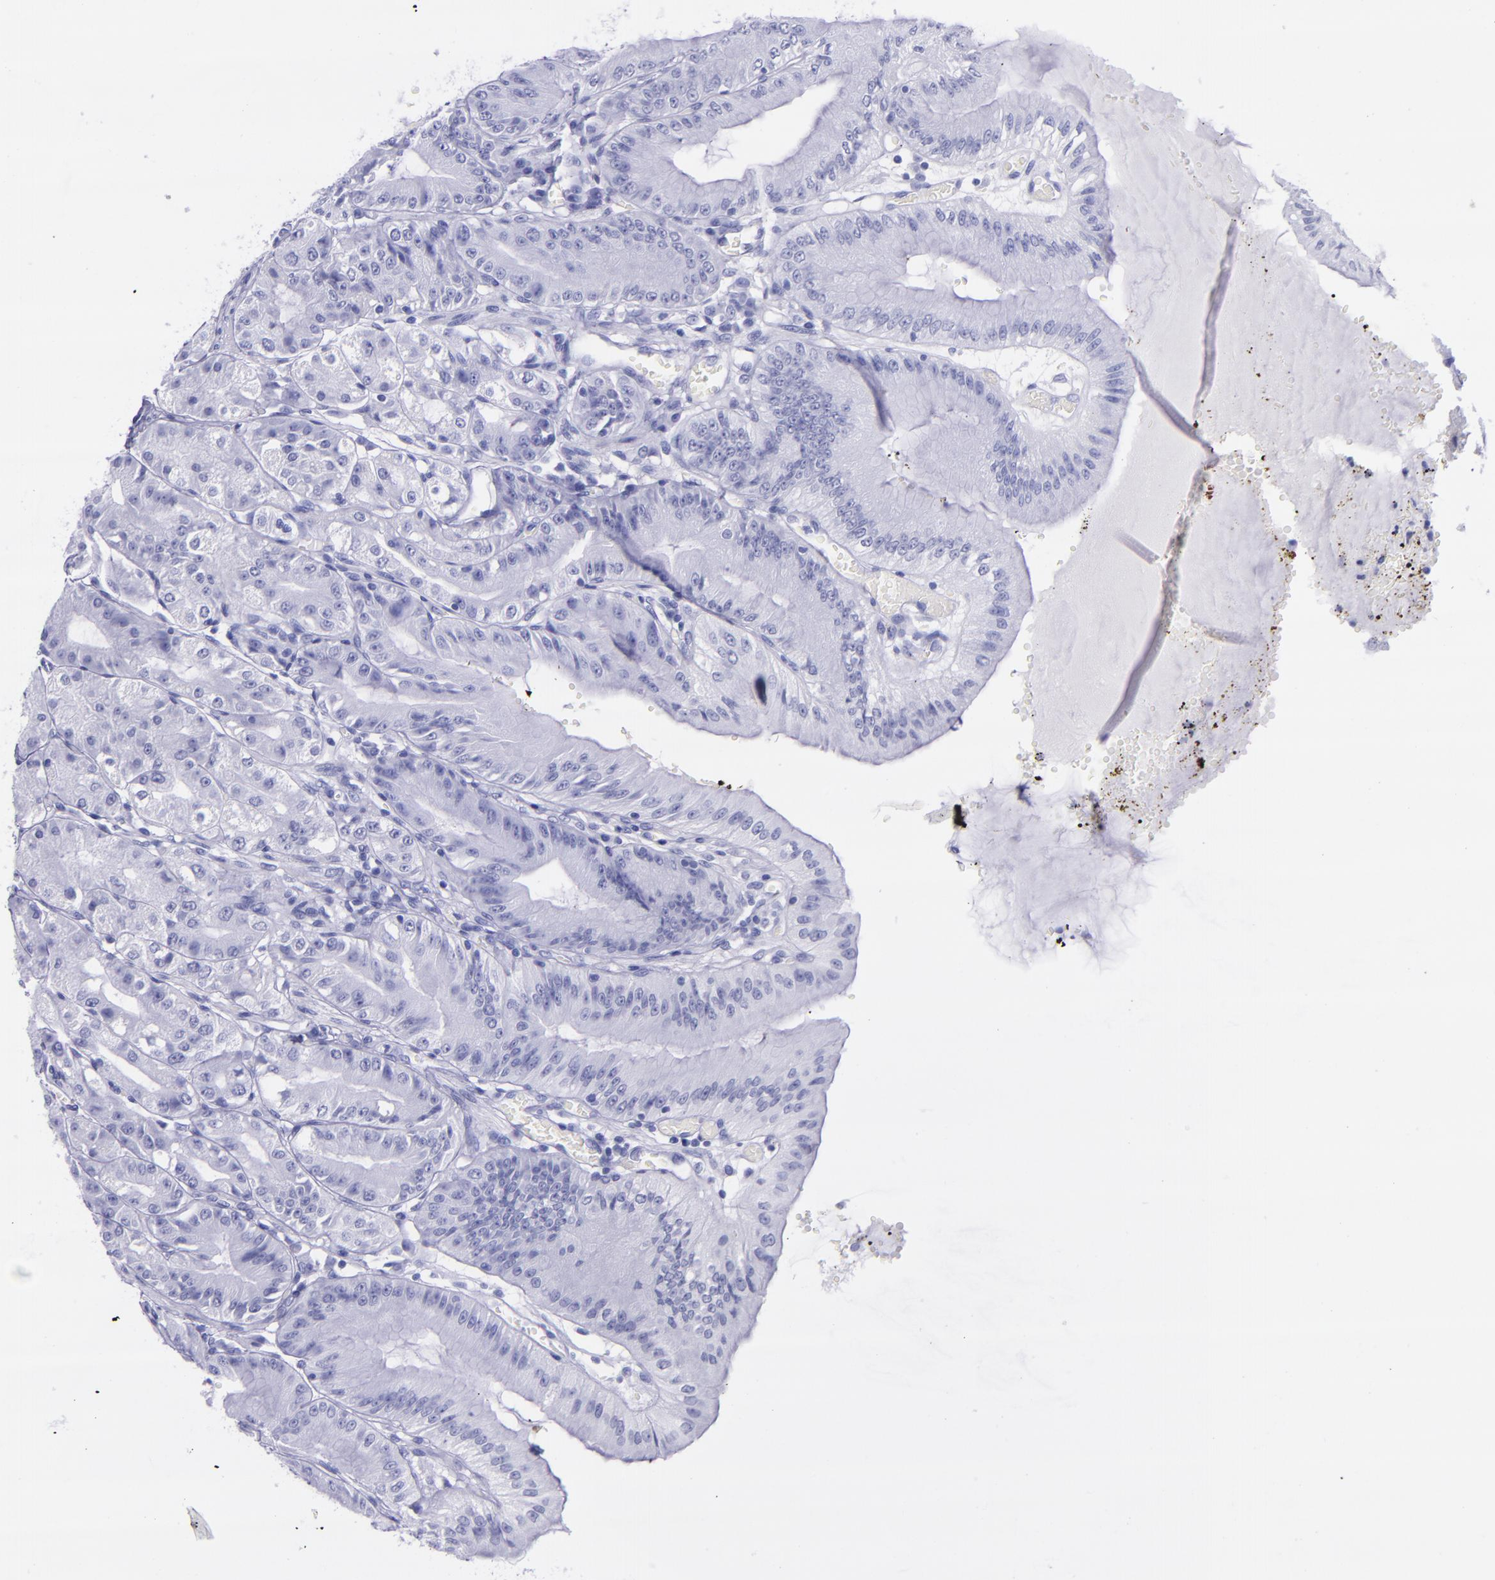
{"staining": {"intensity": "negative", "quantity": "none", "location": "none"}, "tissue": "stomach", "cell_type": "Glandular cells", "image_type": "normal", "snomed": [{"axis": "morphology", "description": "Normal tissue, NOS"}, {"axis": "topography", "description": "Stomach, lower"}], "caption": "DAB (3,3'-diaminobenzidine) immunohistochemical staining of benign human stomach exhibits no significant staining in glandular cells. (DAB immunohistochemistry (IHC) visualized using brightfield microscopy, high magnification).", "gene": "MBP", "patient": {"sex": "male", "age": 71}}